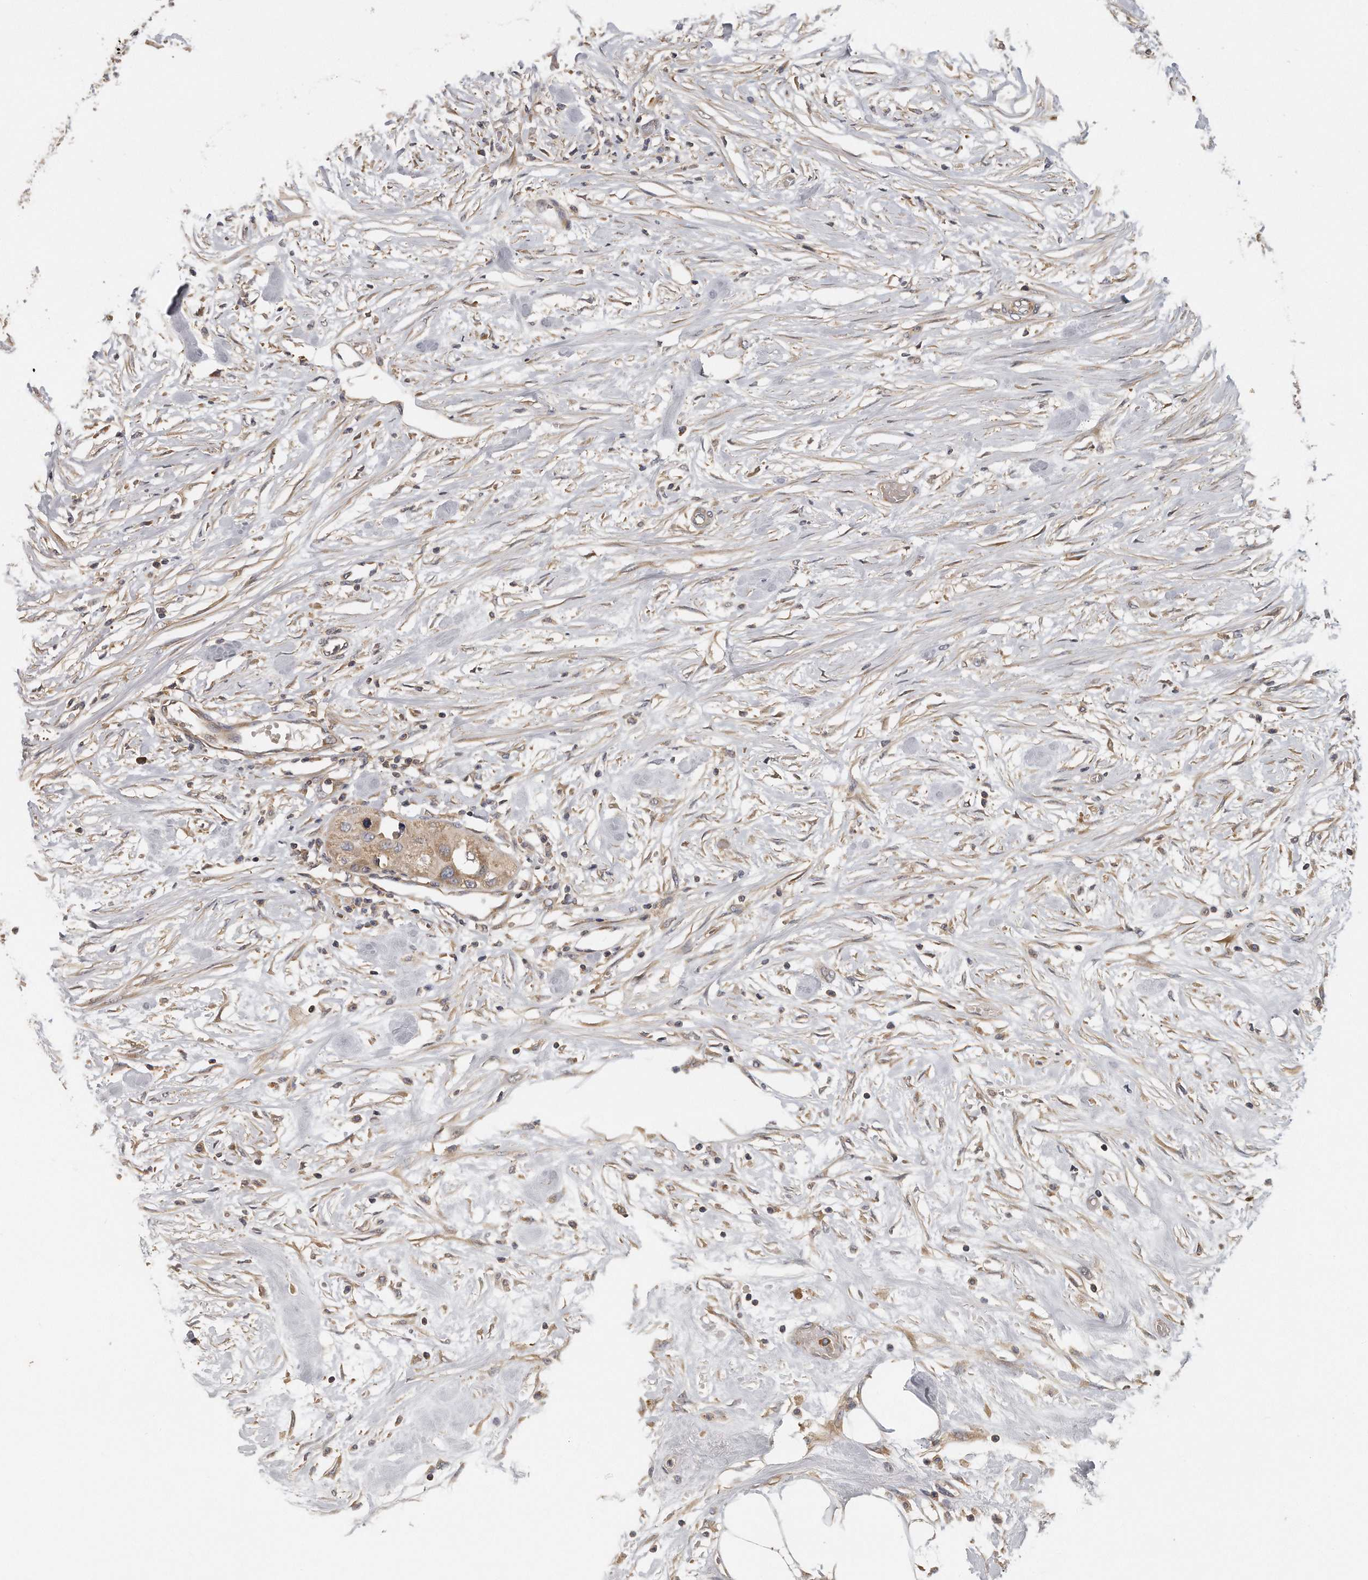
{"staining": {"intensity": "weak", "quantity": "25%-75%", "location": "cytoplasmic/membranous"}, "tissue": "urothelial cancer", "cell_type": "Tumor cells", "image_type": "cancer", "snomed": [{"axis": "morphology", "description": "Urothelial carcinoma, High grade"}, {"axis": "topography", "description": "Urinary bladder"}], "caption": "High-grade urothelial carcinoma was stained to show a protein in brown. There is low levels of weak cytoplasmic/membranous positivity in approximately 25%-75% of tumor cells.", "gene": "EIF3I", "patient": {"sex": "male", "age": 64}}